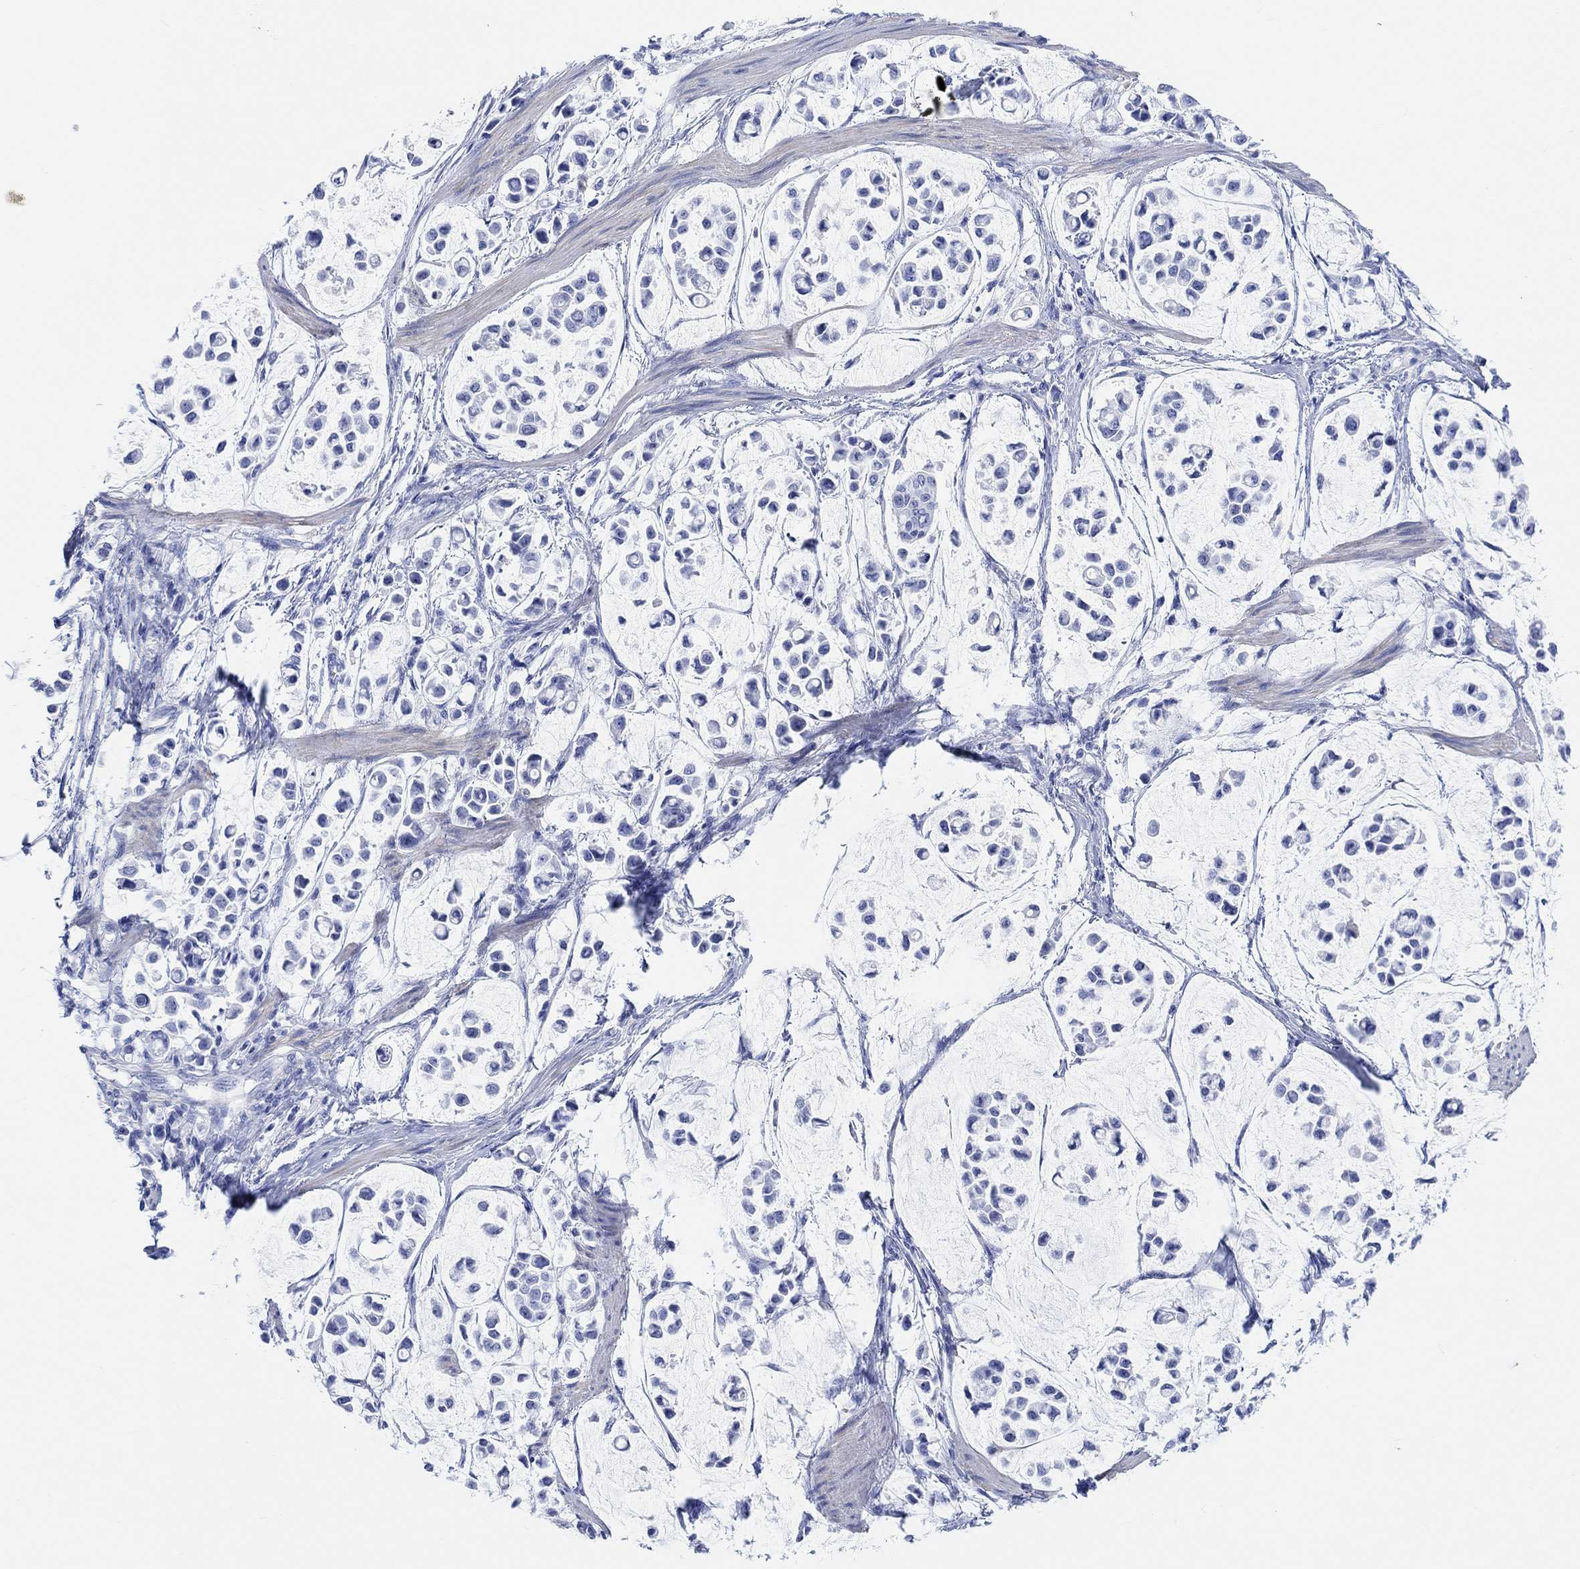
{"staining": {"intensity": "negative", "quantity": "none", "location": "none"}, "tissue": "stomach cancer", "cell_type": "Tumor cells", "image_type": "cancer", "snomed": [{"axis": "morphology", "description": "Adenocarcinoma, NOS"}, {"axis": "topography", "description": "Stomach"}], "caption": "Adenocarcinoma (stomach) was stained to show a protein in brown. There is no significant staining in tumor cells. (Stains: DAB (3,3'-diaminobenzidine) immunohistochemistry (IHC) with hematoxylin counter stain, Microscopy: brightfield microscopy at high magnification).", "gene": "ANKRD33", "patient": {"sex": "male", "age": 82}}